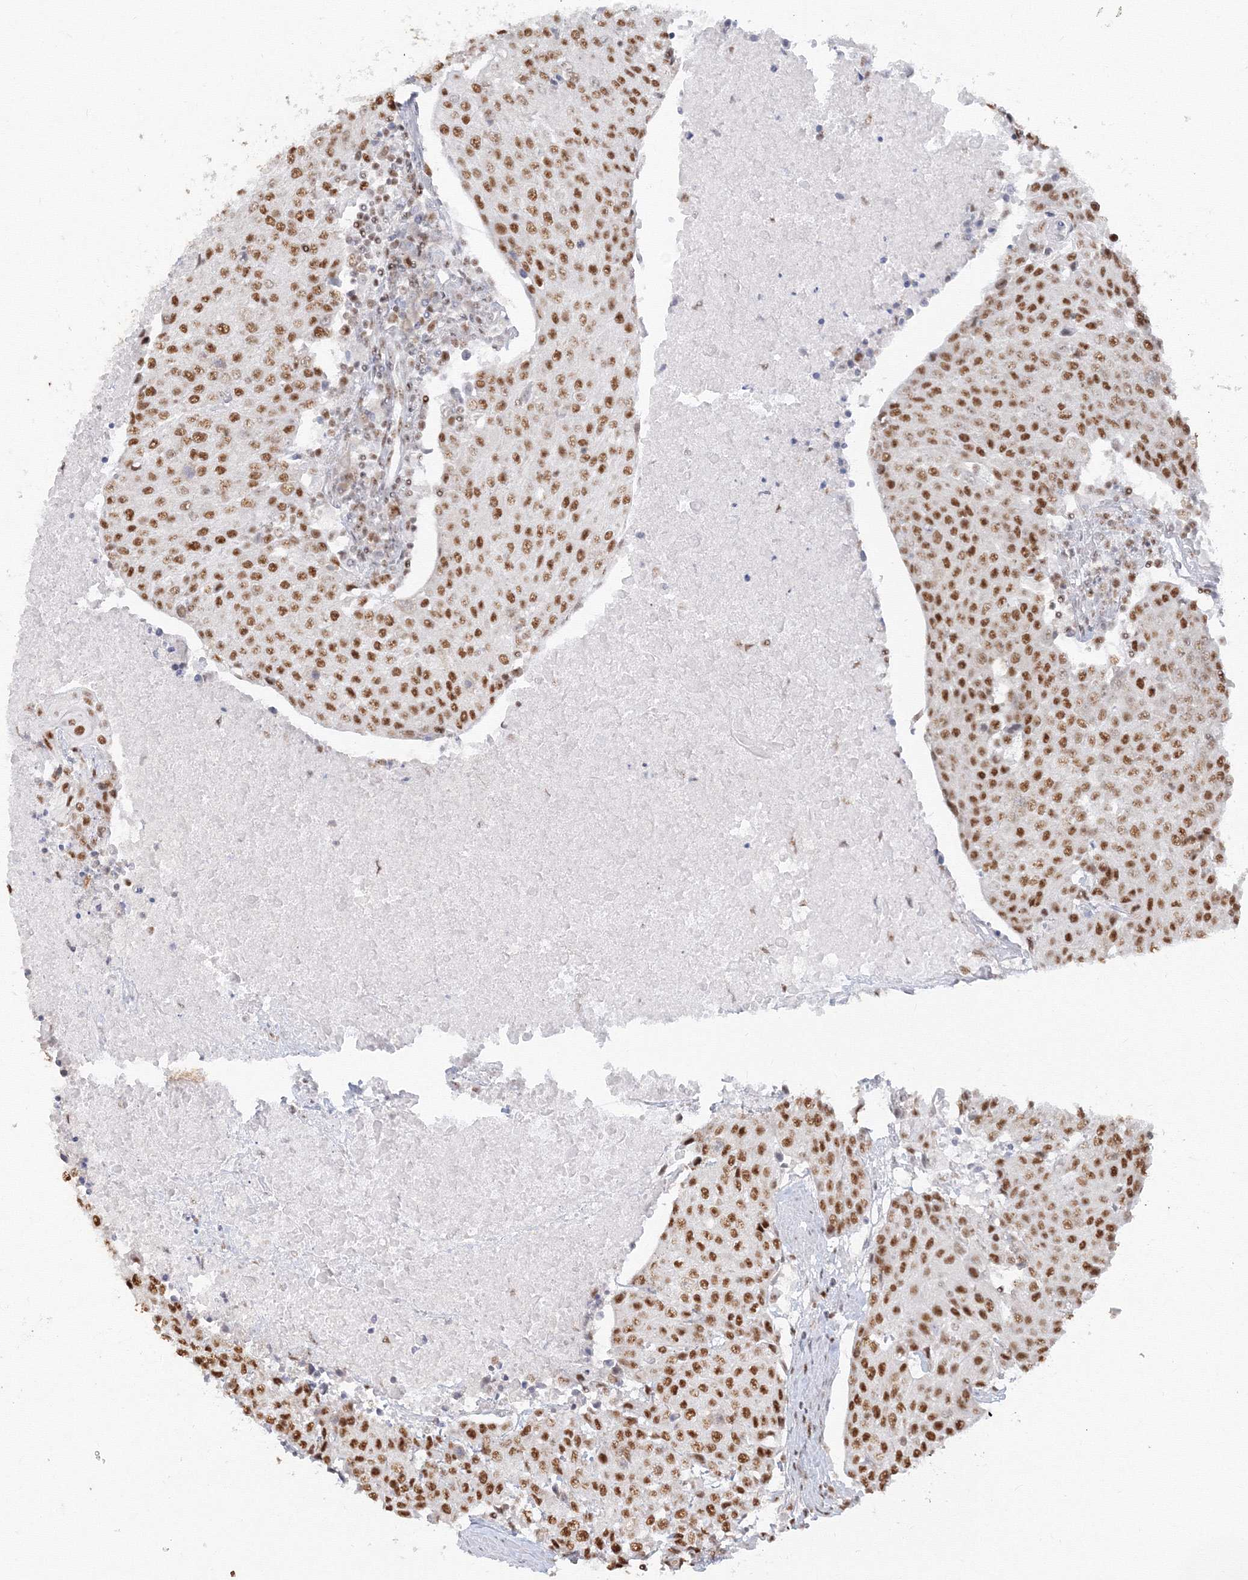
{"staining": {"intensity": "strong", "quantity": ">75%", "location": "nuclear"}, "tissue": "urothelial cancer", "cell_type": "Tumor cells", "image_type": "cancer", "snomed": [{"axis": "morphology", "description": "Urothelial carcinoma, High grade"}, {"axis": "topography", "description": "Urinary bladder"}], "caption": "About >75% of tumor cells in urothelial cancer show strong nuclear protein staining as visualized by brown immunohistochemical staining.", "gene": "PPP4R2", "patient": {"sex": "female", "age": 85}}